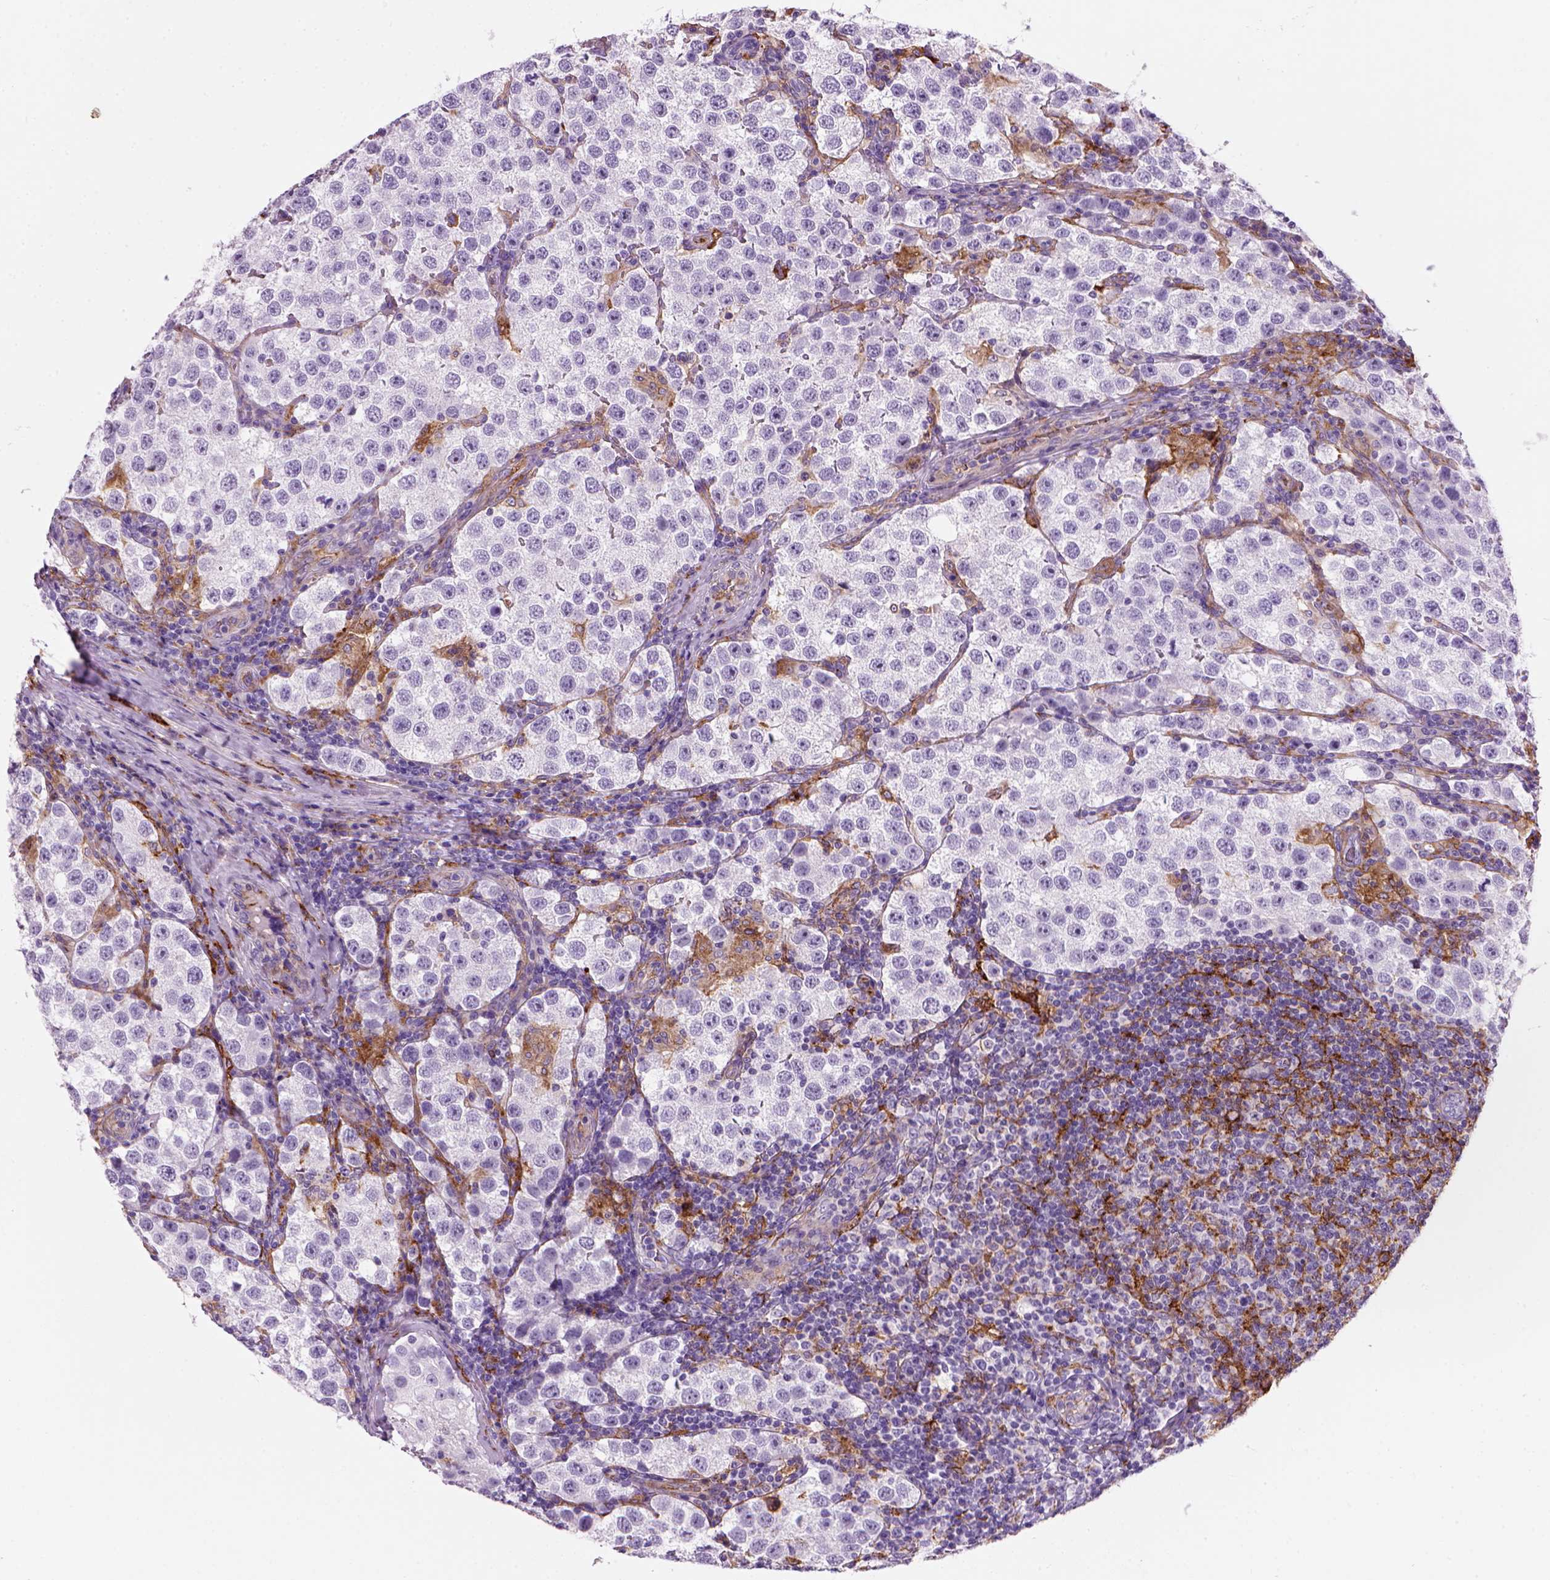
{"staining": {"intensity": "negative", "quantity": "none", "location": "none"}, "tissue": "testis cancer", "cell_type": "Tumor cells", "image_type": "cancer", "snomed": [{"axis": "morphology", "description": "Seminoma, NOS"}, {"axis": "topography", "description": "Testis"}], "caption": "Immunohistochemistry (IHC) of human testis cancer (seminoma) exhibits no positivity in tumor cells.", "gene": "MARCKS", "patient": {"sex": "male", "age": 37}}